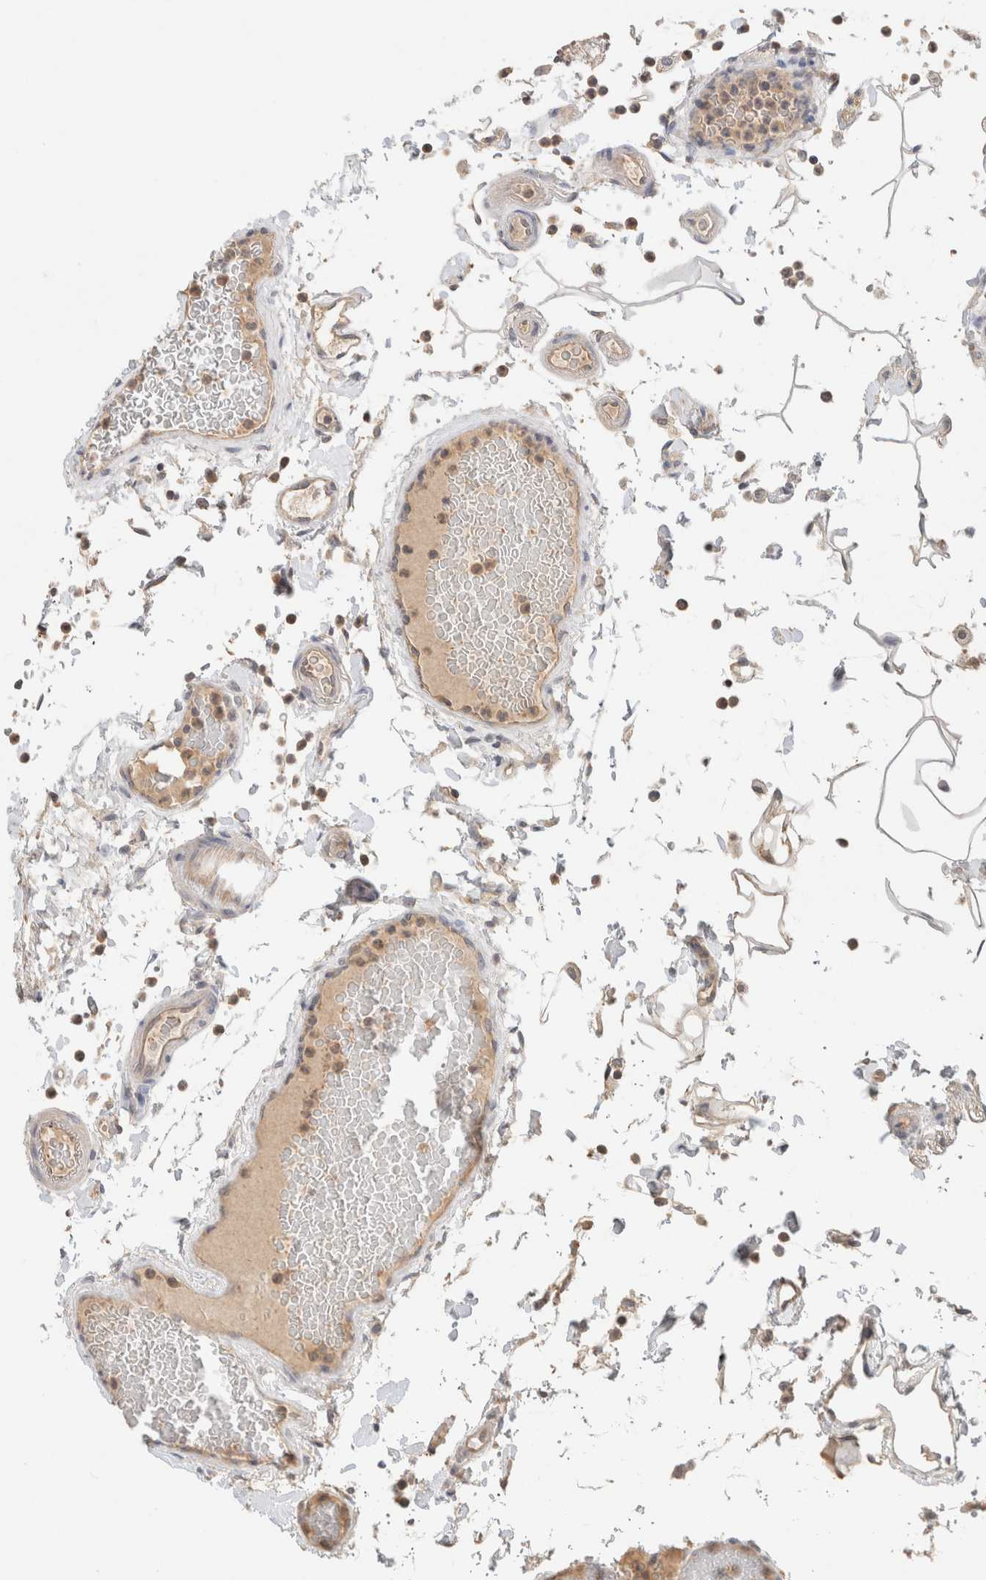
{"staining": {"intensity": "weak", "quantity": "<25%", "location": "cytoplasmic/membranous"}, "tissue": "duodenum", "cell_type": "Glandular cells", "image_type": "normal", "snomed": [{"axis": "morphology", "description": "Normal tissue, NOS"}, {"axis": "topography", "description": "Small intestine, NOS"}], "caption": "Immunohistochemical staining of unremarkable human duodenum exhibits no significant staining in glandular cells. (Brightfield microscopy of DAB (3,3'-diaminobenzidine) immunohistochemistry at high magnification).", "gene": "YWHAH", "patient": {"sex": "female", "age": 71}}